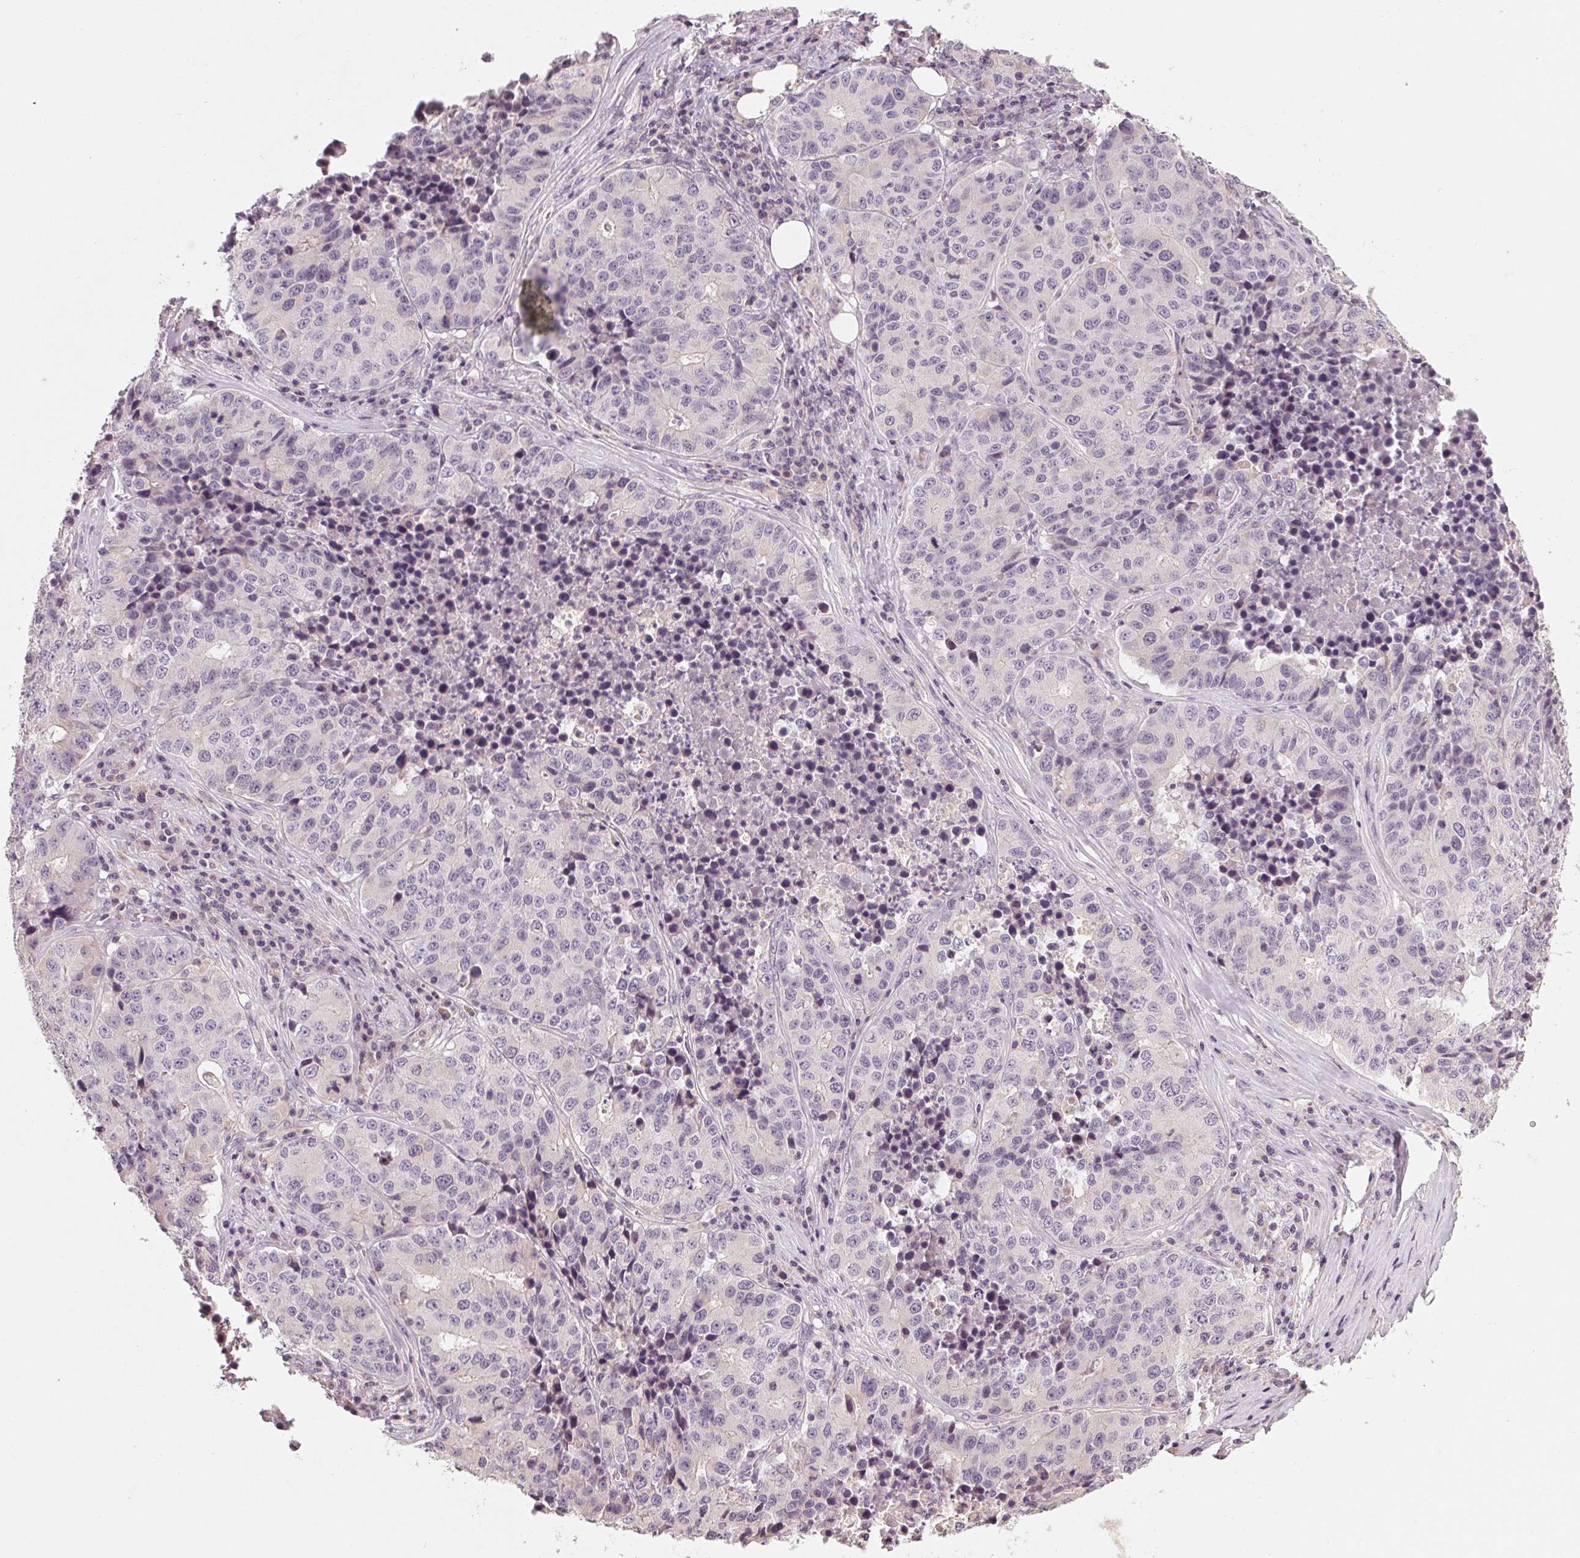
{"staining": {"intensity": "negative", "quantity": "none", "location": "none"}, "tissue": "stomach cancer", "cell_type": "Tumor cells", "image_type": "cancer", "snomed": [{"axis": "morphology", "description": "Adenocarcinoma, NOS"}, {"axis": "topography", "description": "Stomach"}], "caption": "Immunohistochemistry (IHC) histopathology image of adenocarcinoma (stomach) stained for a protein (brown), which displays no positivity in tumor cells.", "gene": "AQP8", "patient": {"sex": "male", "age": 71}}